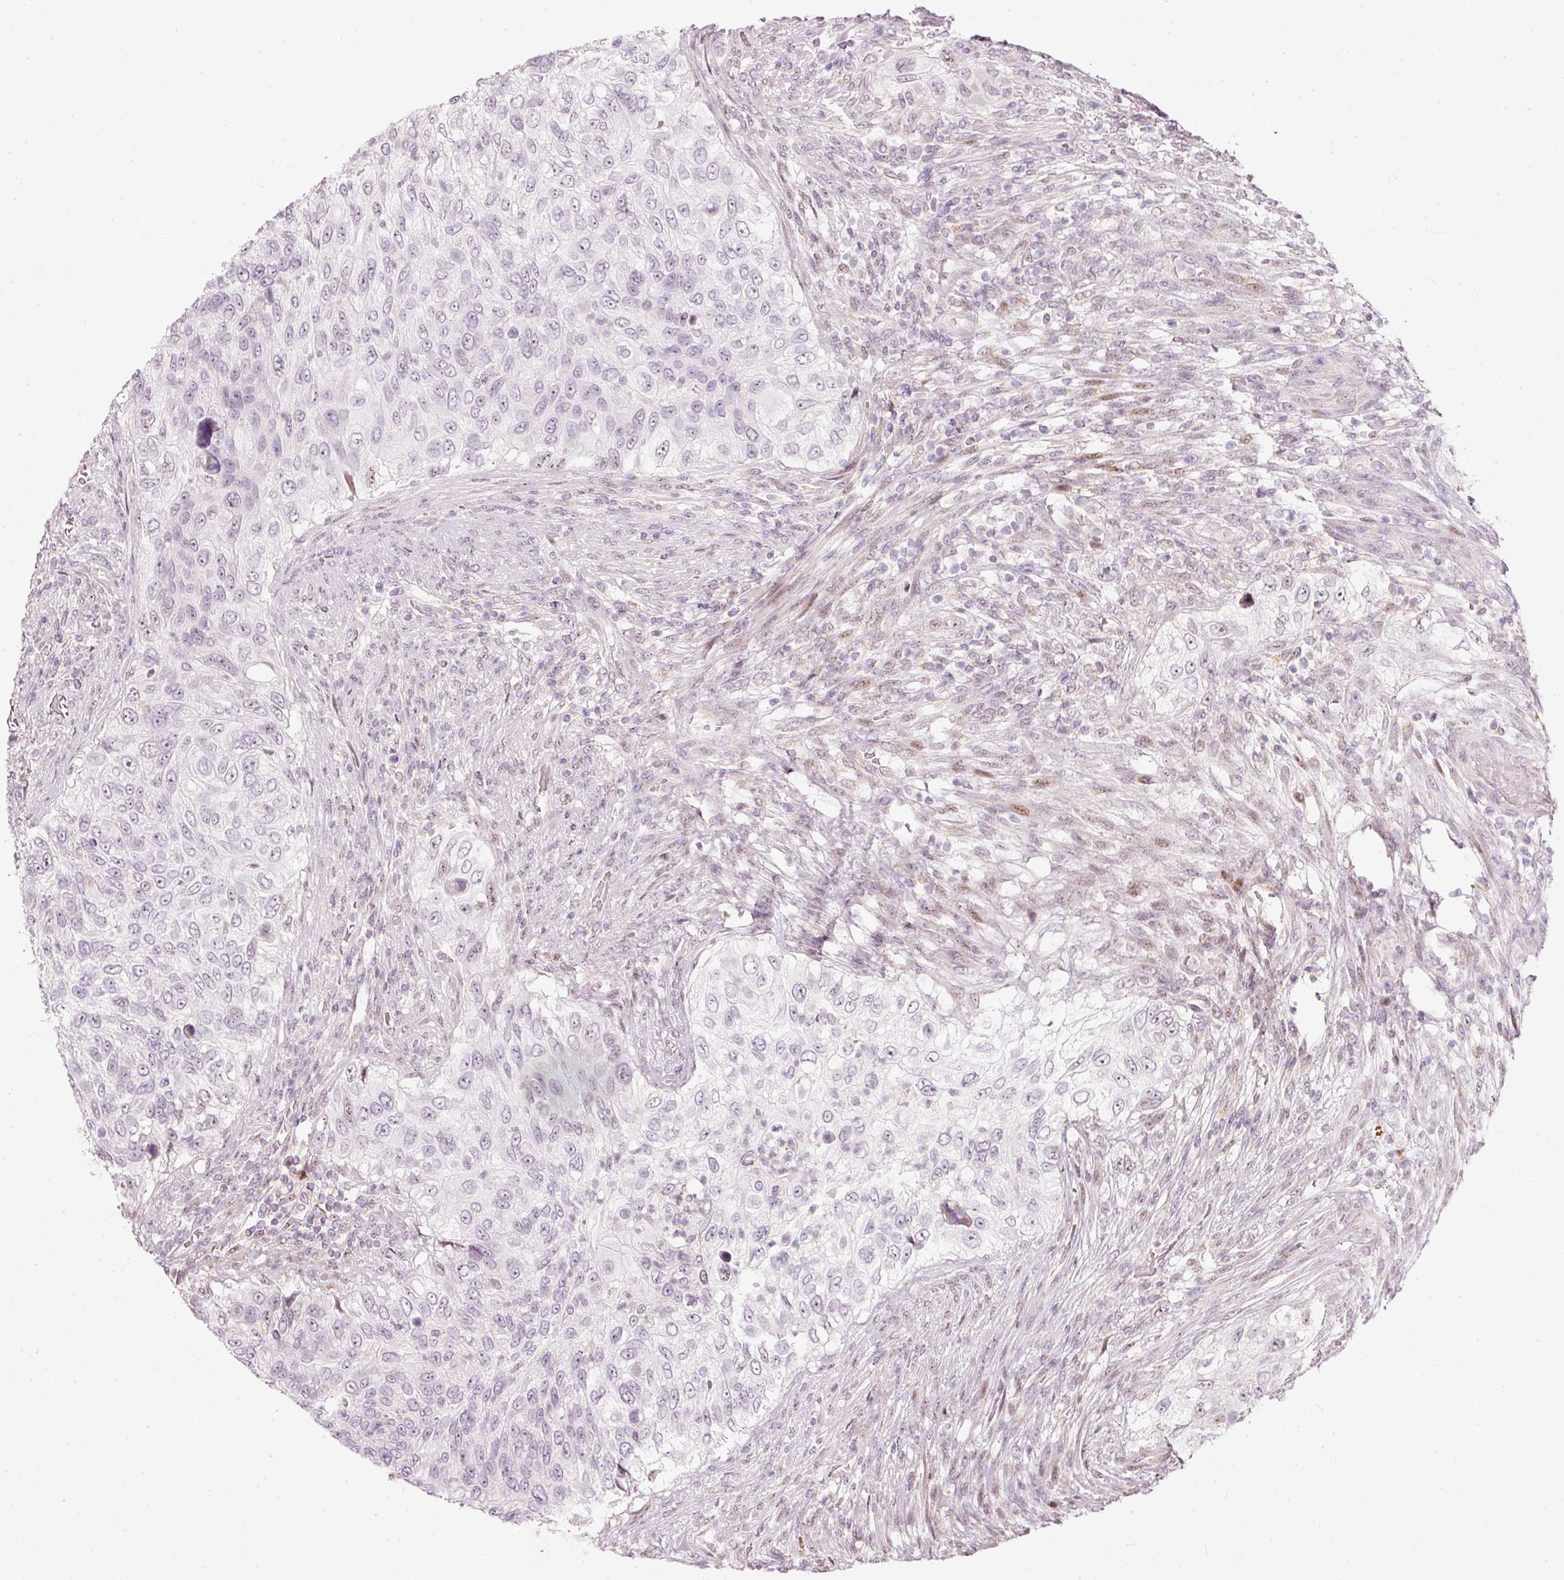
{"staining": {"intensity": "negative", "quantity": "none", "location": "none"}, "tissue": "urothelial cancer", "cell_type": "Tumor cells", "image_type": "cancer", "snomed": [{"axis": "morphology", "description": "Urothelial carcinoma, High grade"}, {"axis": "topography", "description": "Urinary bladder"}], "caption": "The IHC histopathology image has no significant staining in tumor cells of urothelial carcinoma (high-grade) tissue.", "gene": "RNF39", "patient": {"sex": "female", "age": 60}}